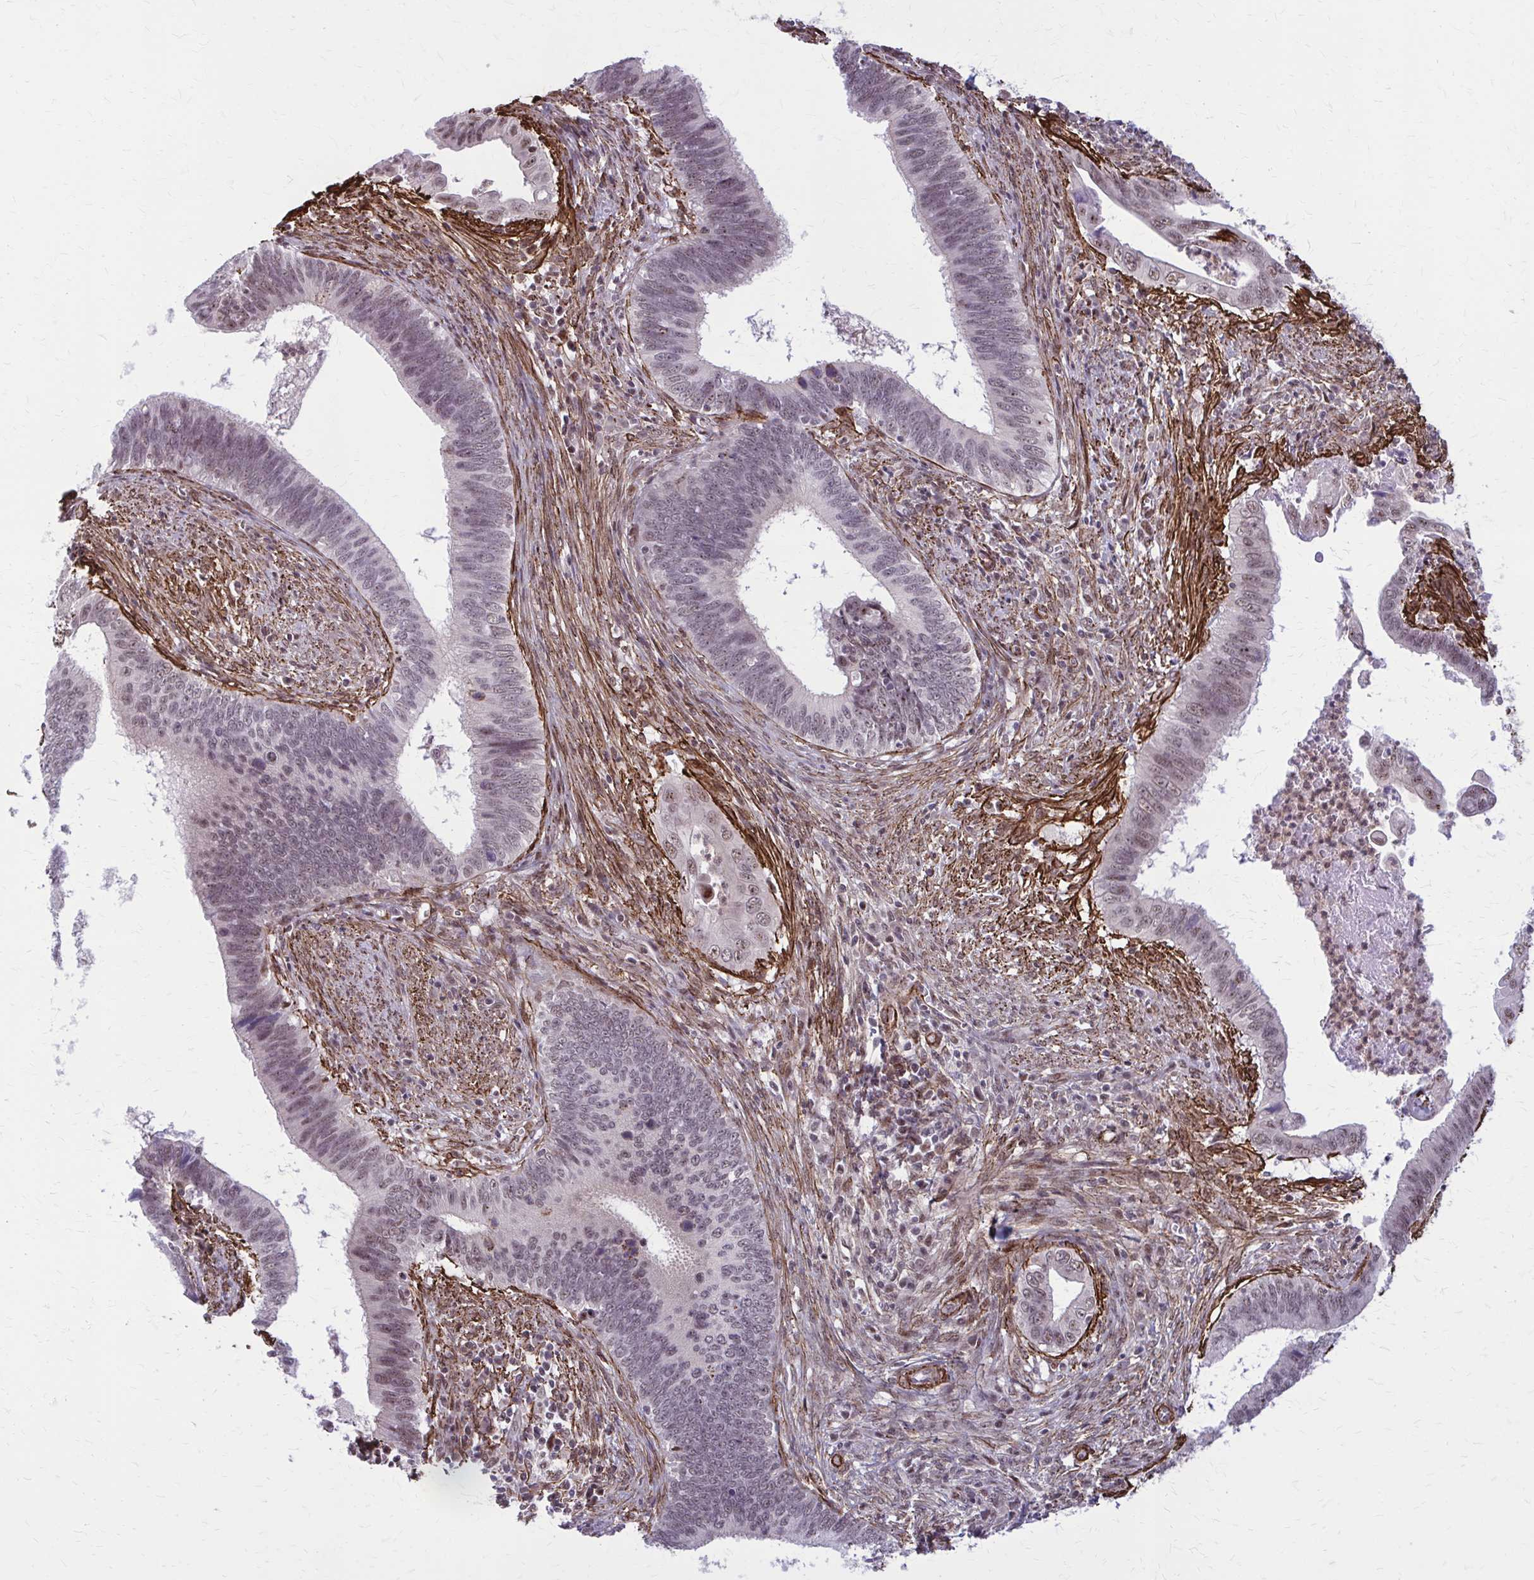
{"staining": {"intensity": "weak", "quantity": "25%-75%", "location": "nuclear"}, "tissue": "cervical cancer", "cell_type": "Tumor cells", "image_type": "cancer", "snomed": [{"axis": "morphology", "description": "Adenocarcinoma, NOS"}, {"axis": "topography", "description": "Cervix"}], "caption": "Immunohistochemistry image of neoplastic tissue: cervical adenocarcinoma stained using immunohistochemistry reveals low levels of weak protein expression localized specifically in the nuclear of tumor cells, appearing as a nuclear brown color.", "gene": "NRBF2", "patient": {"sex": "female", "age": 42}}